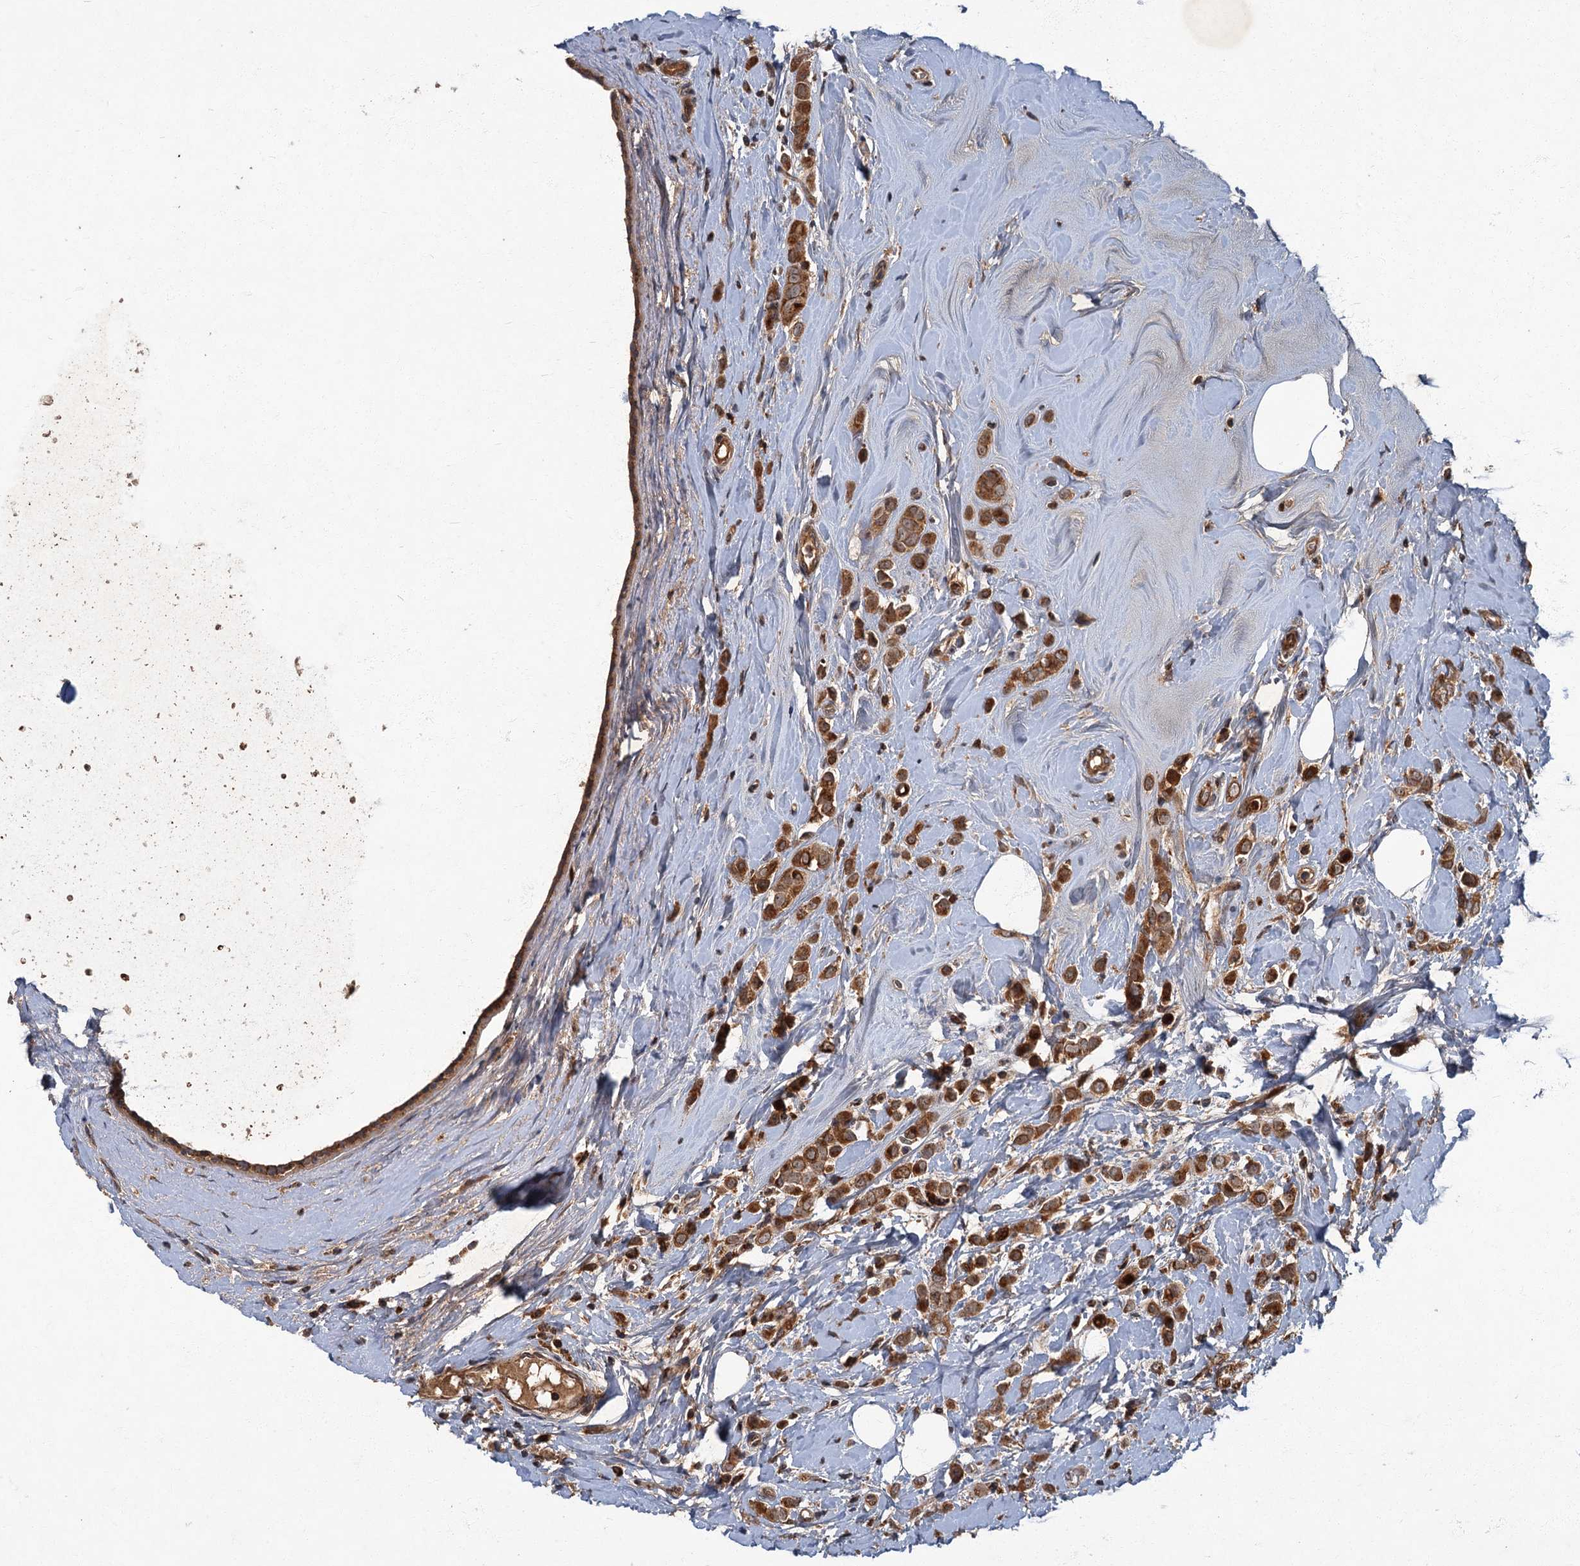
{"staining": {"intensity": "strong", "quantity": ">75%", "location": "cytoplasmic/membranous"}, "tissue": "breast cancer", "cell_type": "Tumor cells", "image_type": "cancer", "snomed": [{"axis": "morphology", "description": "Lobular carcinoma"}, {"axis": "topography", "description": "Breast"}], "caption": "This image demonstrates lobular carcinoma (breast) stained with immunohistochemistry to label a protein in brown. The cytoplasmic/membranous of tumor cells show strong positivity for the protein. Nuclei are counter-stained blue.", "gene": "SLC11A2", "patient": {"sex": "female", "age": 47}}